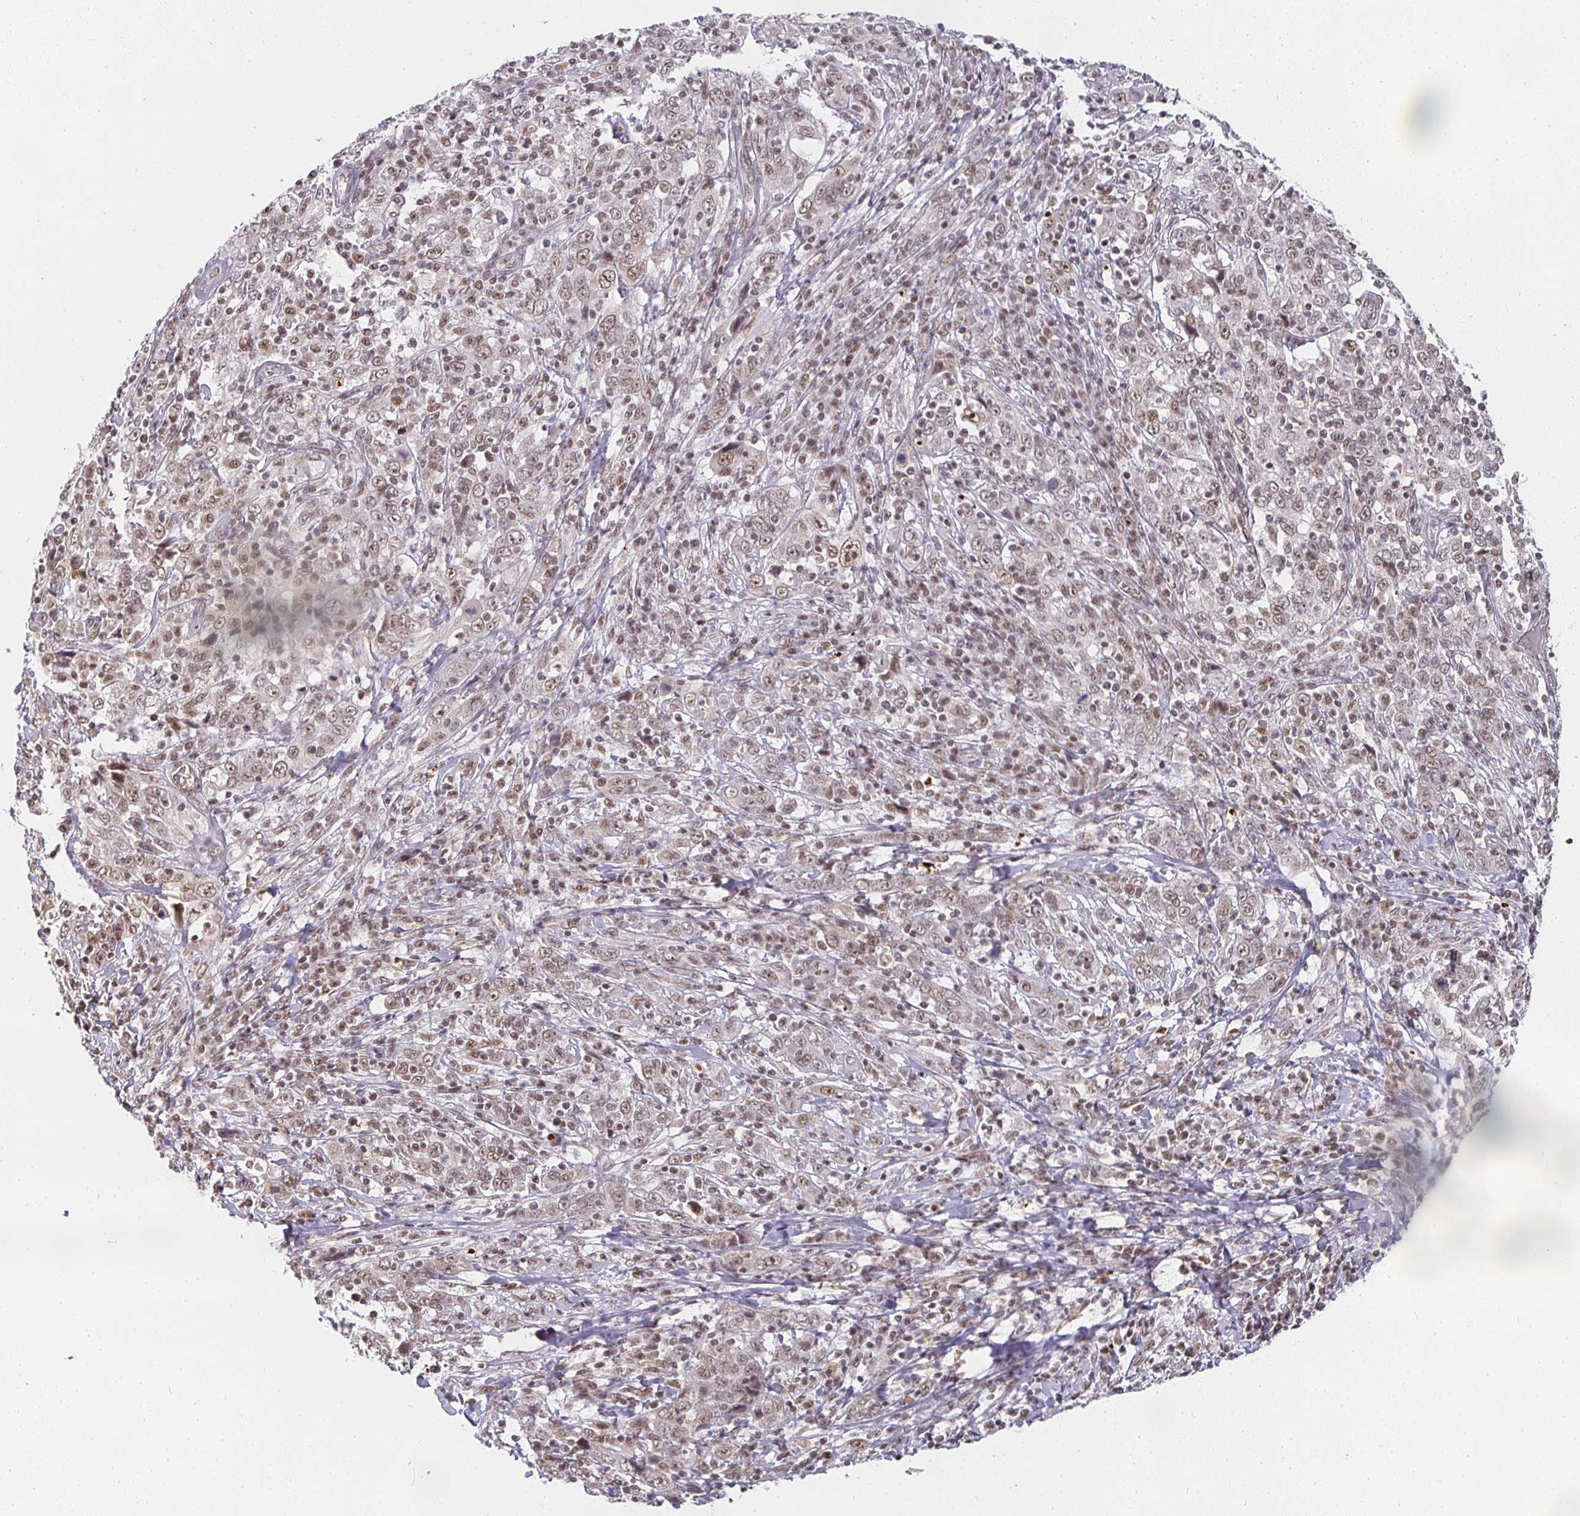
{"staining": {"intensity": "weak", "quantity": ">75%", "location": "nuclear"}, "tissue": "cervical cancer", "cell_type": "Tumor cells", "image_type": "cancer", "snomed": [{"axis": "morphology", "description": "Squamous cell carcinoma, NOS"}, {"axis": "topography", "description": "Cervix"}], "caption": "IHC of squamous cell carcinoma (cervical) exhibits low levels of weak nuclear staining in approximately >75% of tumor cells. (IHC, brightfield microscopy, high magnification).", "gene": "SMARCA2", "patient": {"sex": "female", "age": 46}}